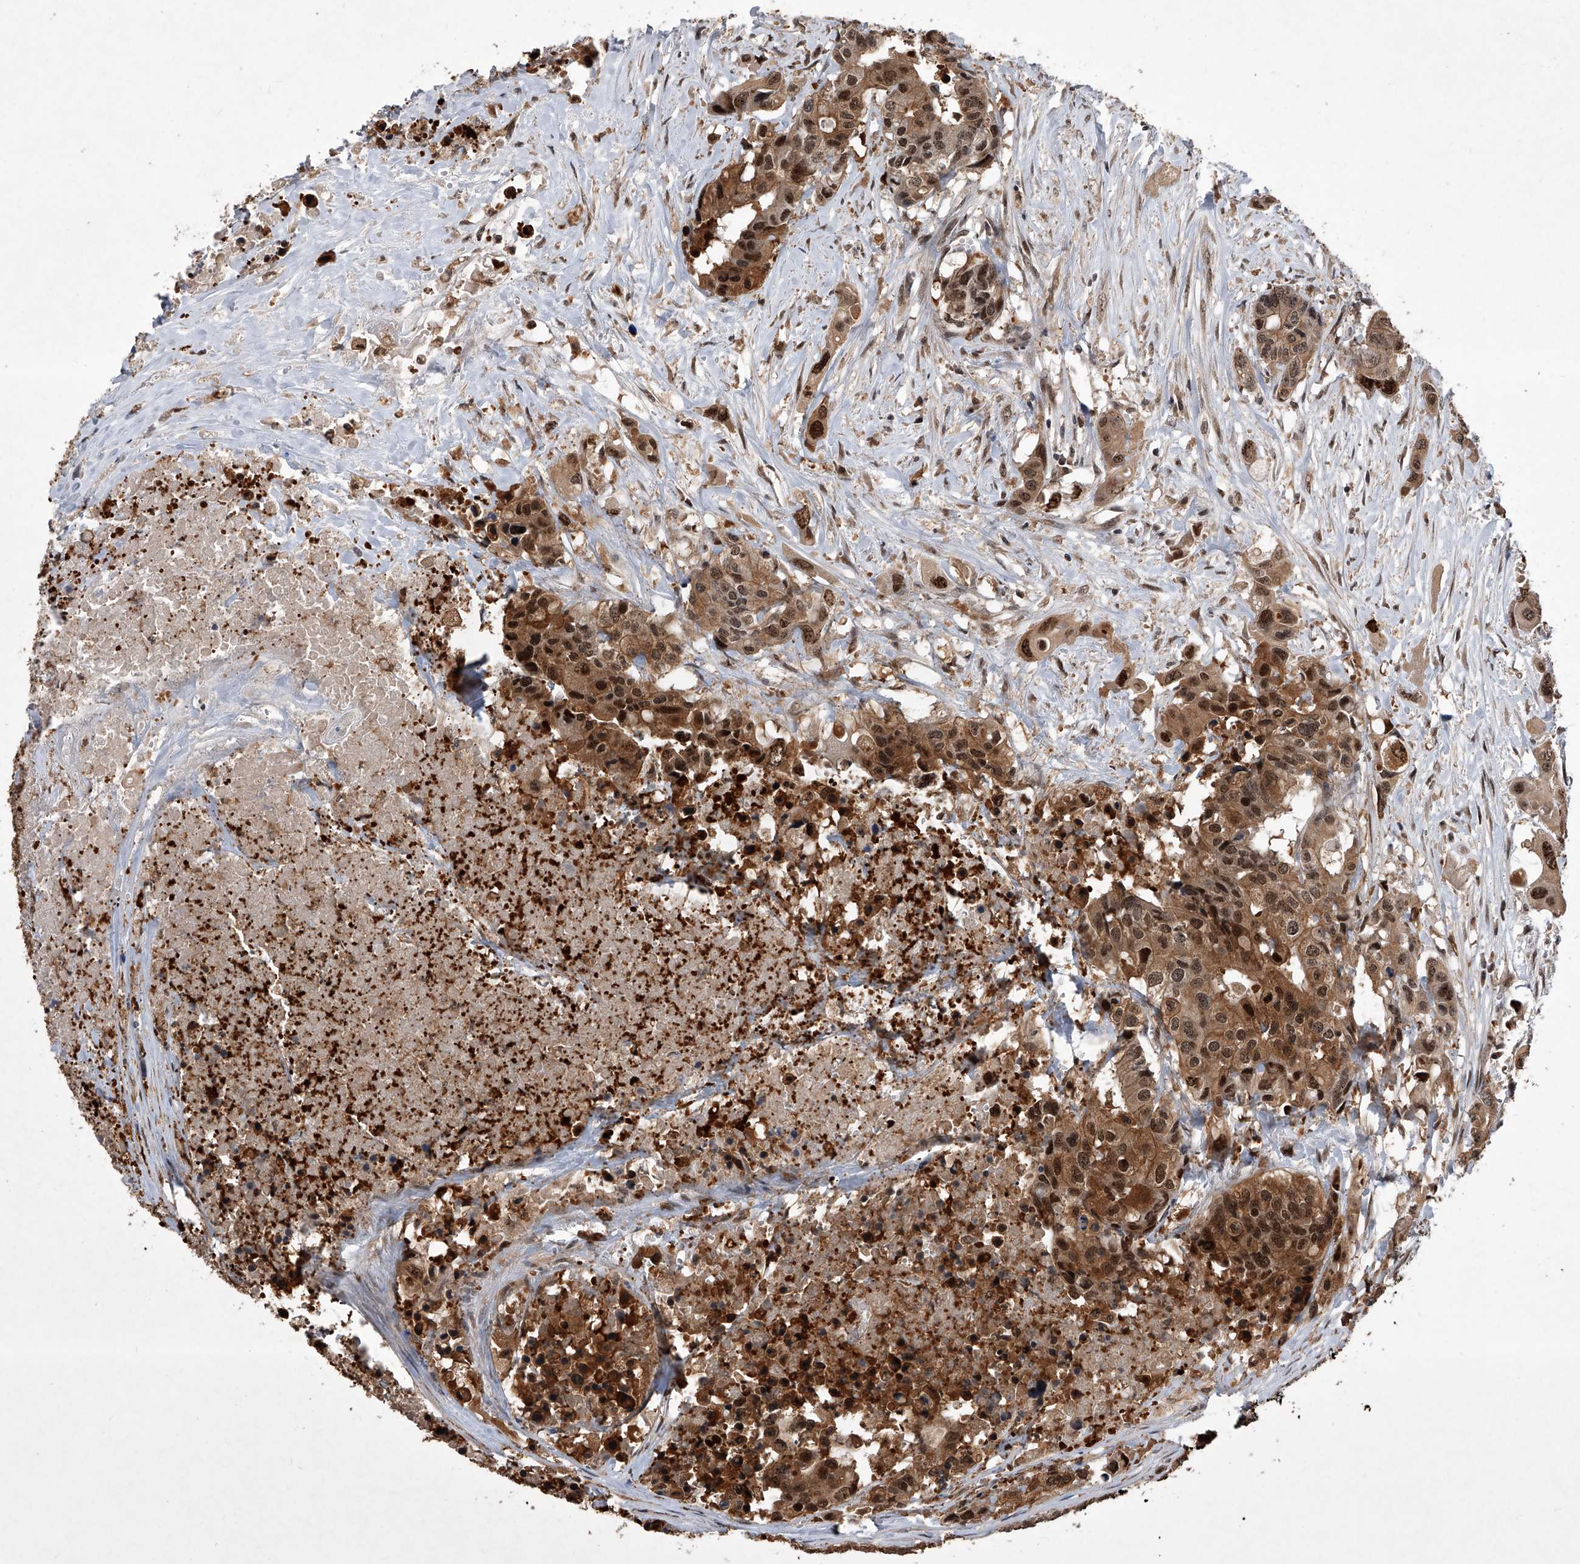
{"staining": {"intensity": "strong", "quantity": ">75%", "location": "cytoplasmic/membranous,nuclear"}, "tissue": "colorectal cancer", "cell_type": "Tumor cells", "image_type": "cancer", "snomed": [{"axis": "morphology", "description": "Adenocarcinoma, NOS"}, {"axis": "topography", "description": "Colon"}], "caption": "An image of human colorectal cancer stained for a protein exhibits strong cytoplasmic/membranous and nuclear brown staining in tumor cells.", "gene": "BHLHE23", "patient": {"sex": "male", "age": 77}}